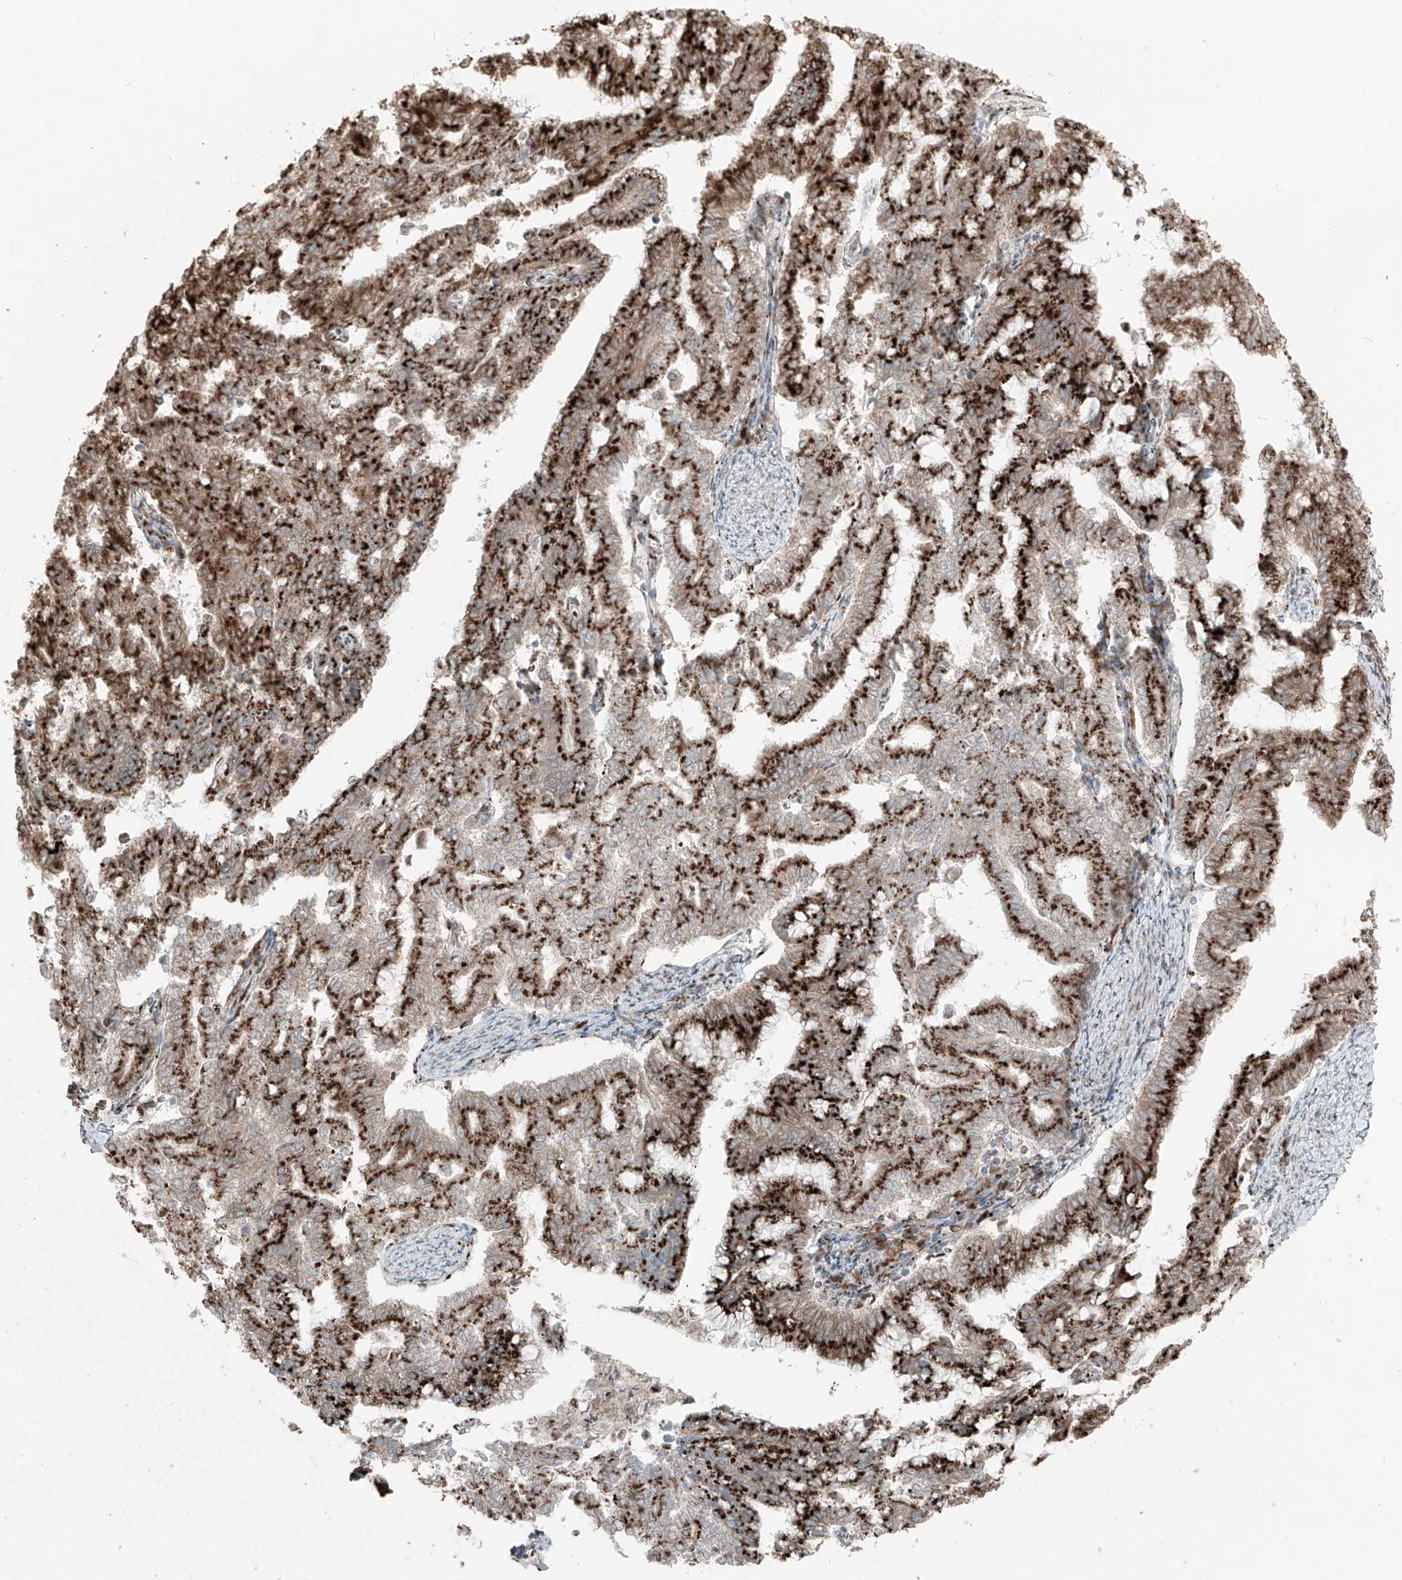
{"staining": {"intensity": "strong", "quantity": ">75%", "location": "cytoplasmic/membranous"}, "tissue": "endometrial cancer", "cell_type": "Tumor cells", "image_type": "cancer", "snomed": [{"axis": "morphology", "description": "Adenocarcinoma, NOS"}, {"axis": "topography", "description": "Endometrium"}], "caption": "Immunohistochemical staining of human adenocarcinoma (endometrial) displays high levels of strong cytoplasmic/membranous positivity in about >75% of tumor cells.", "gene": "ERLEC1", "patient": {"sex": "female", "age": 79}}